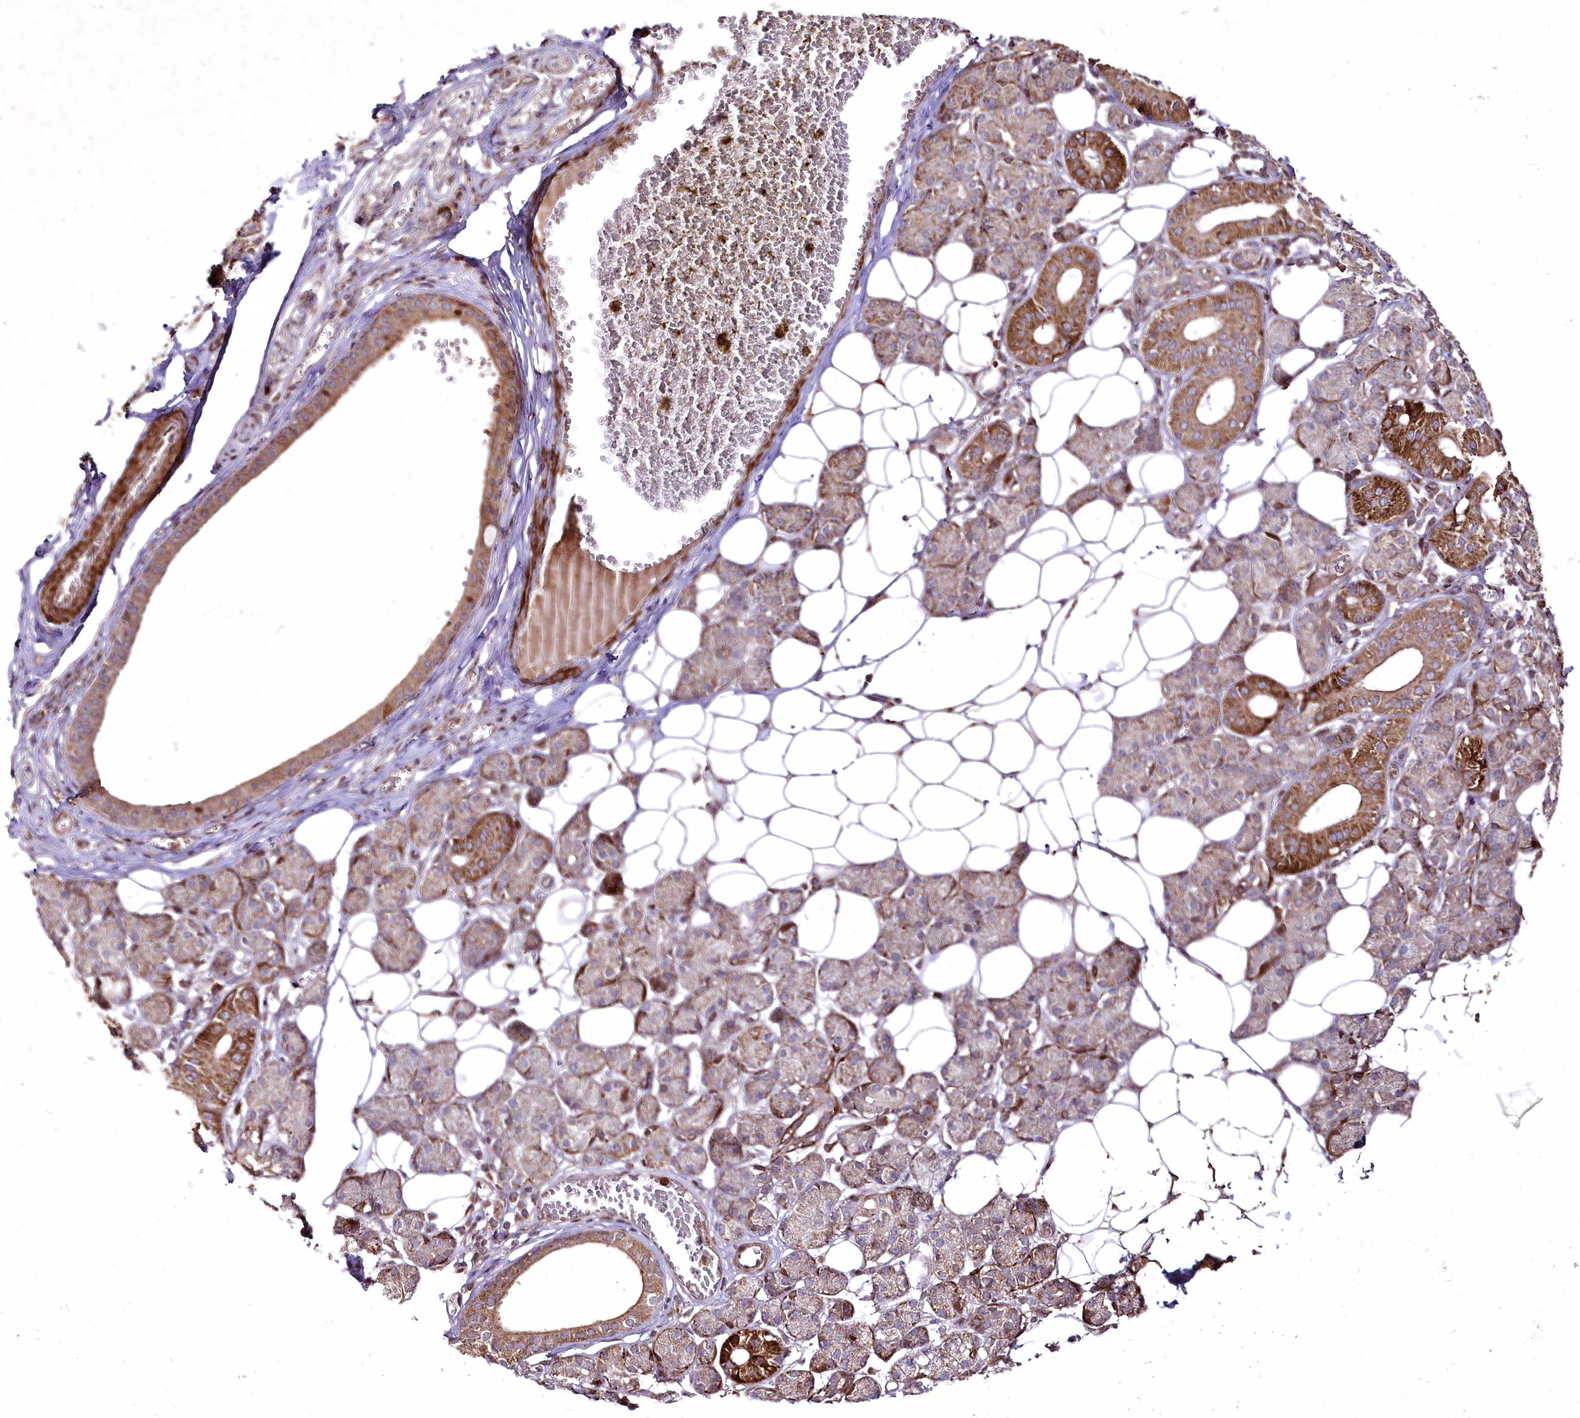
{"staining": {"intensity": "strong", "quantity": "<25%", "location": "cytoplasmic/membranous"}, "tissue": "salivary gland", "cell_type": "Glandular cells", "image_type": "normal", "snomed": [{"axis": "morphology", "description": "Normal tissue, NOS"}, {"axis": "topography", "description": "Salivary gland"}], "caption": "Glandular cells display medium levels of strong cytoplasmic/membranous staining in about <25% of cells in unremarkable human salivary gland.", "gene": "PSTK", "patient": {"sex": "female", "age": 33}}